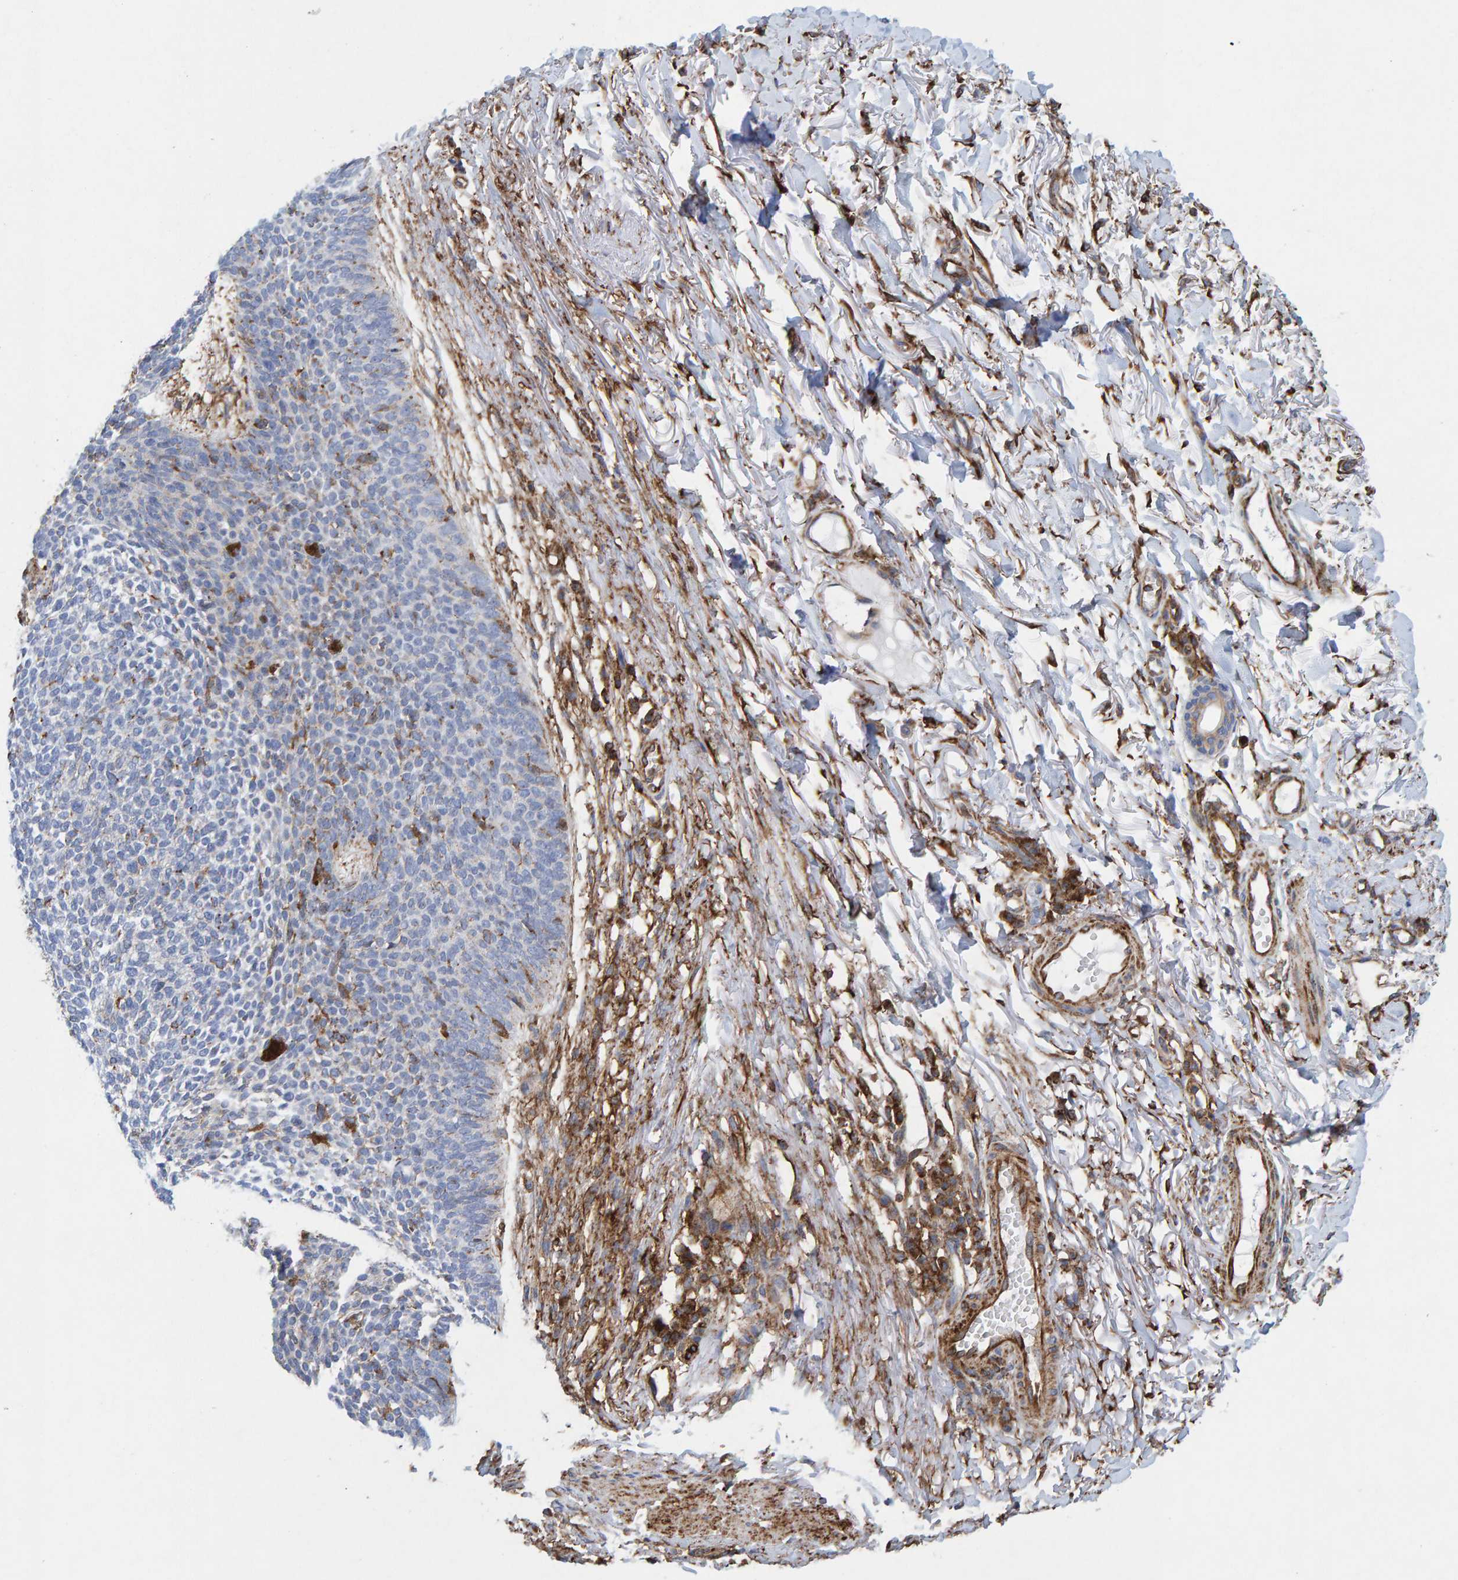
{"staining": {"intensity": "negative", "quantity": "none", "location": "none"}, "tissue": "skin cancer", "cell_type": "Tumor cells", "image_type": "cancer", "snomed": [{"axis": "morphology", "description": "Basal cell carcinoma"}, {"axis": "topography", "description": "Skin"}], "caption": "An image of human basal cell carcinoma (skin) is negative for staining in tumor cells.", "gene": "MVP", "patient": {"sex": "female", "age": 84}}